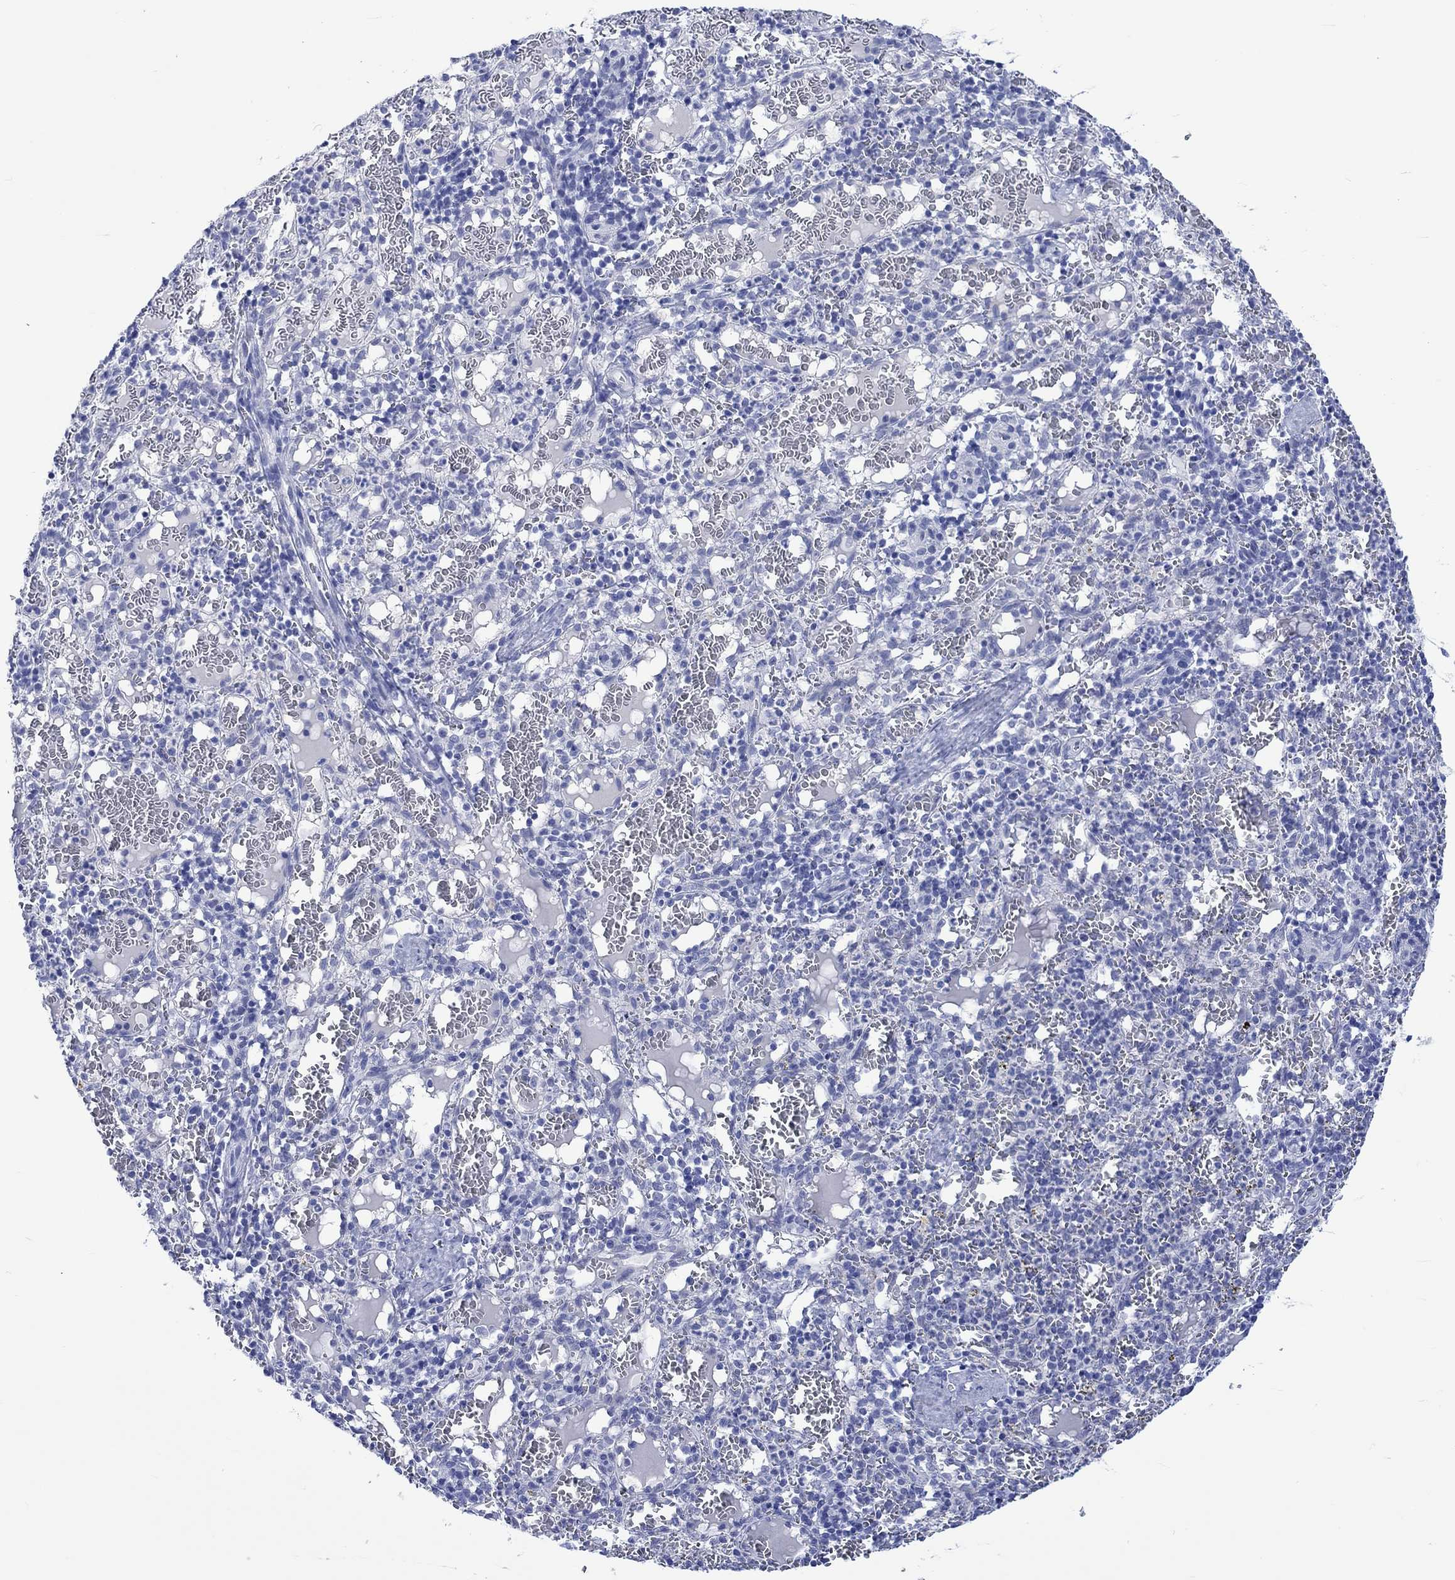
{"staining": {"intensity": "negative", "quantity": "none", "location": "none"}, "tissue": "spleen", "cell_type": "Cells in red pulp", "image_type": "normal", "snomed": [{"axis": "morphology", "description": "Normal tissue, NOS"}, {"axis": "topography", "description": "Spleen"}], "caption": "IHC of unremarkable spleen reveals no expression in cells in red pulp. Brightfield microscopy of immunohistochemistry stained with DAB (3,3'-diaminobenzidine) (brown) and hematoxylin (blue), captured at high magnification.", "gene": "KLHL33", "patient": {"sex": "male", "age": 11}}